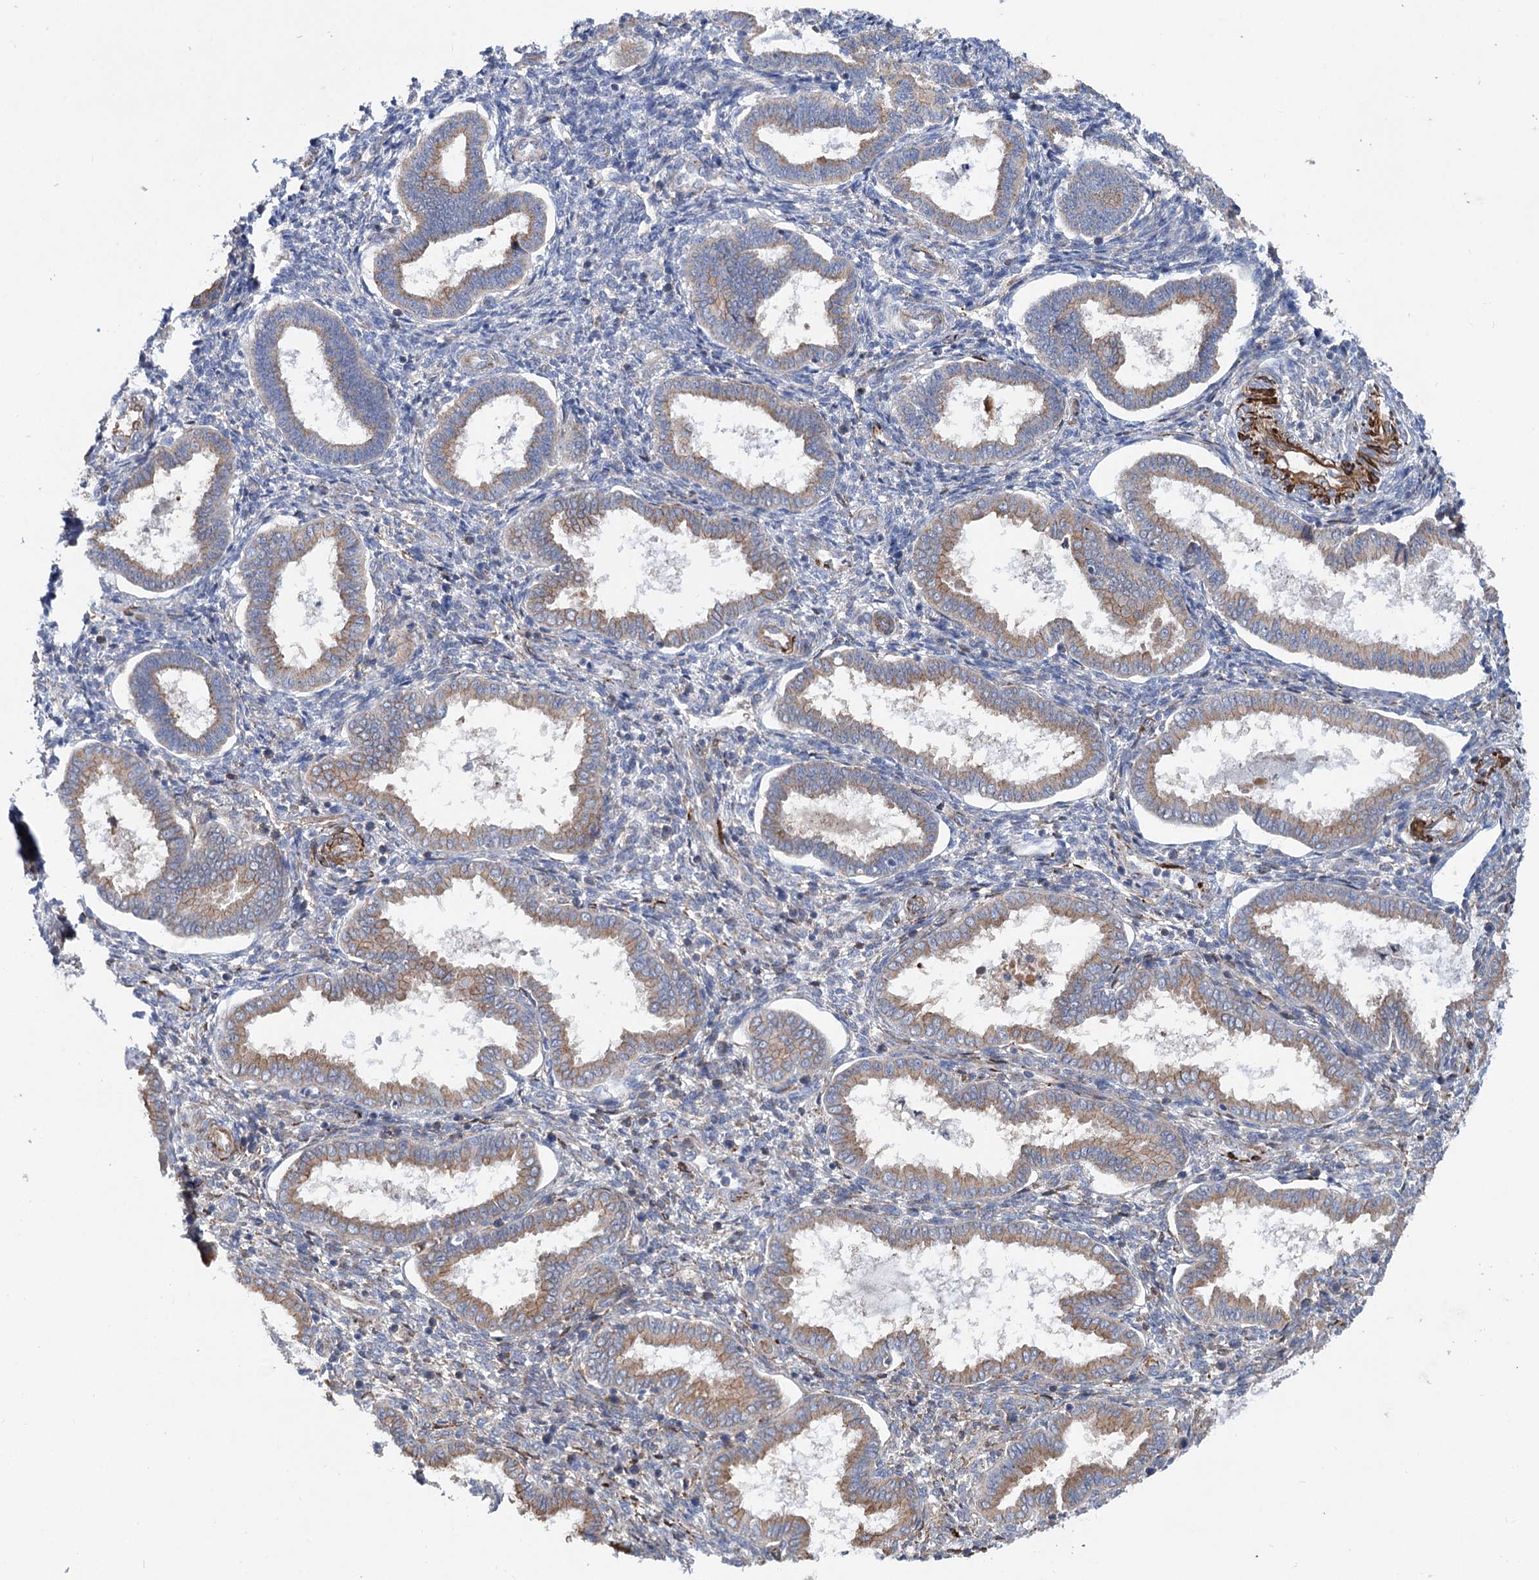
{"staining": {"intensity": "negative", "quantity": "none", "location": "none"}, "tissue": "endometrium", "cell_type": "Cells in endometrial stroma", "image_type": "normal", "snomed": [{"axis": "morphology", "description": "Normal tissue, NOS"}, {"axis": "topography", "description": "Endometrium"}], "caption": "This is an IHC image of unremarkable endometrium. There is no expression in cells in endometrial stroma.", "gene": "TRIM55", "patient": {"sex": "female", "age": 24}}